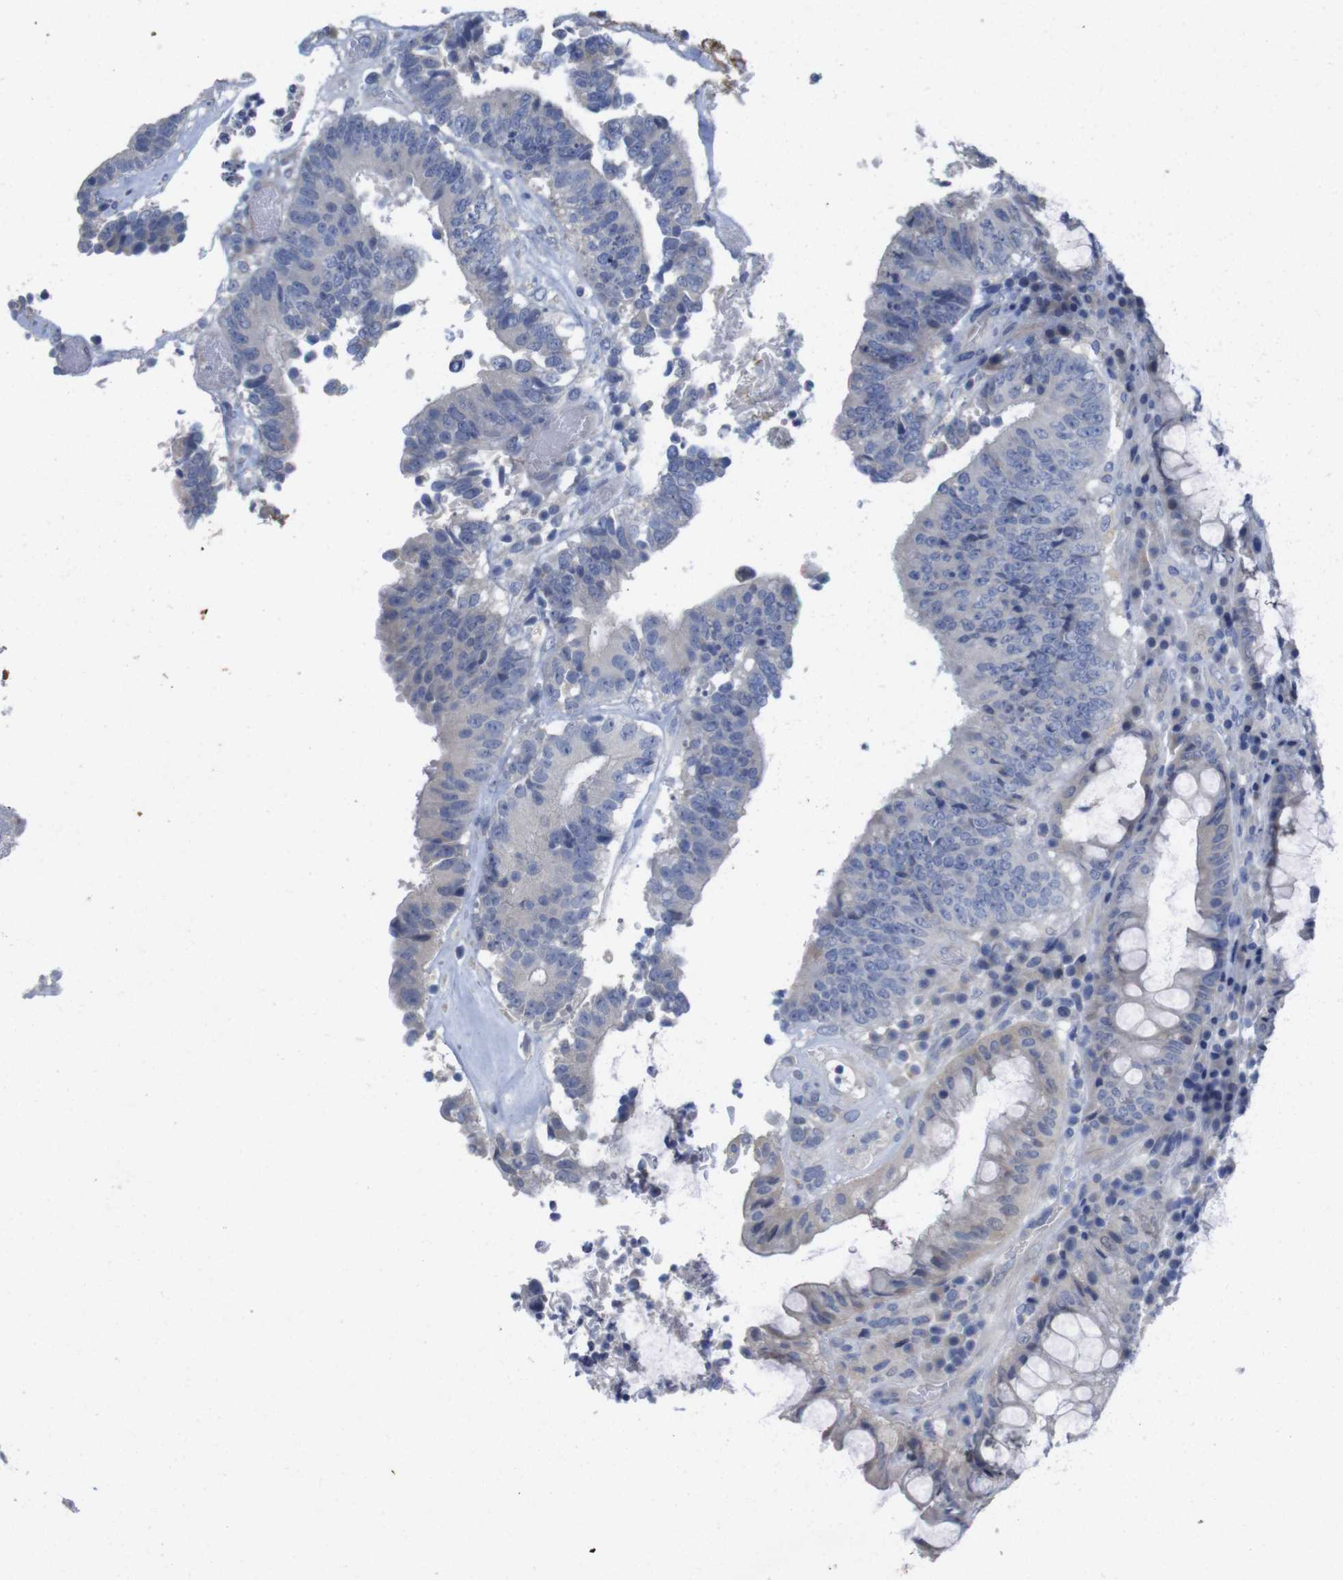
{"staining": {"intensity": "weak", "quantity": "<25%", "location": "cytoplasmic/membranous"}, "tissue": "colorectal cancer", "cell_type": "Tumor cells", "image_type": "cancer", "snomed": [{"axis": "morphology", "description": "Adenocarcinoma, NOS"}, {"axis": "topography", "description": "Rectum"}], "caption": "IHC micrograph of human colorectal cancer stained for a protein (brown), which exhibits no staining in tumor cells.", "gene": "TNNI3", "patient": {"sex": "male", "age": 72}}